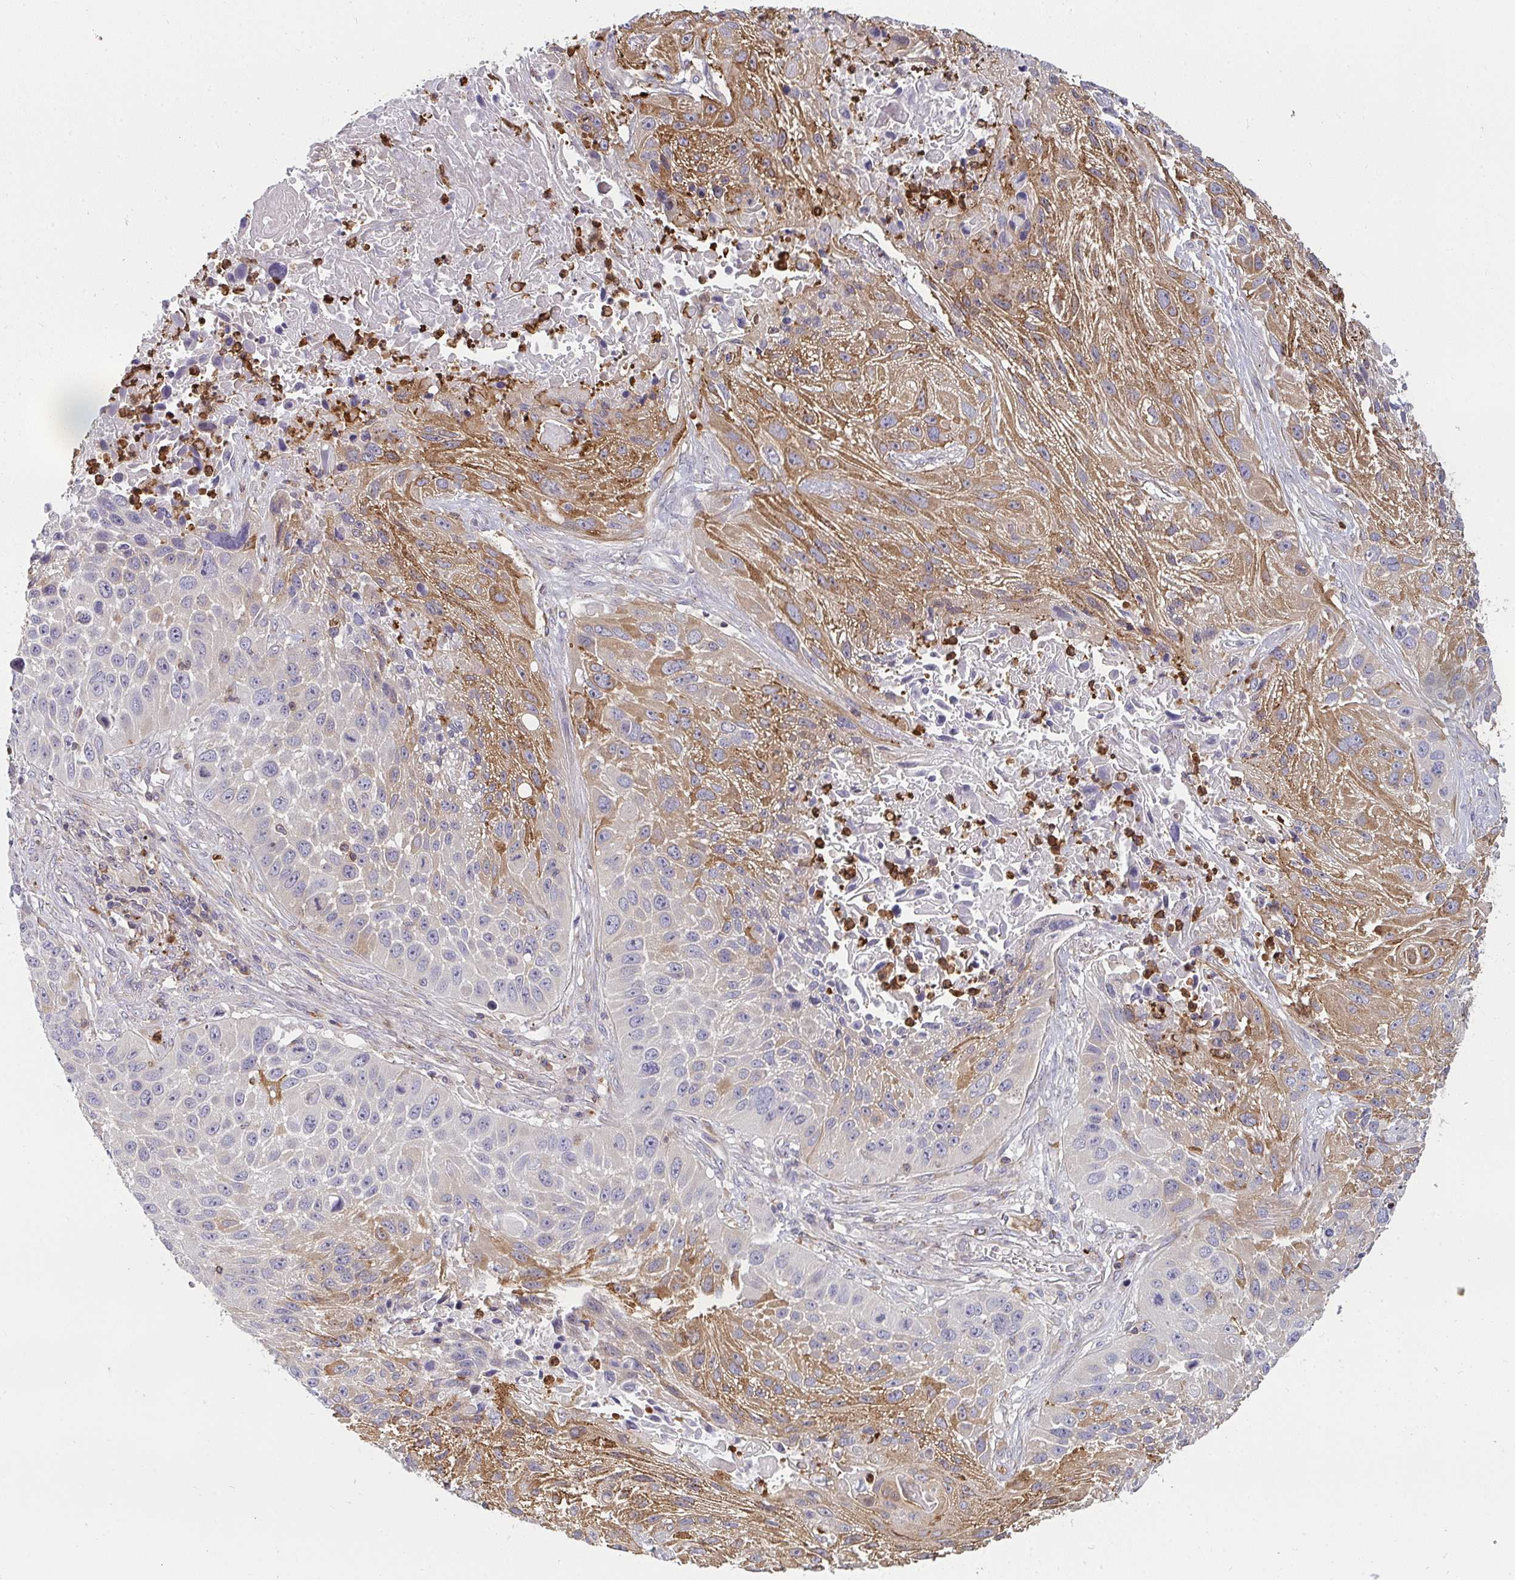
{"staining": {"intensity": "moderate", "quantity": "25%-75%", "location": "cytoplasmic/membranous"}, "tissue": "lung cancer", "cell_type": "Tumor cells", "image_type": "cancer", "snomed": [{"axis": "morphology", "description": "Normal morphology"}, {"axis": "morphology", "description": "Squamous cell carcinoma, NOS"}, {"axis": "topography", "description": "Lymph node"}, {"axis": "topography", "description": "Lung"}], "caption": "Lung cancer stained with a brown dye reveals moderate cytoplasmic/membranous positive staining in about 25%-75% of tumor cells.", "gene": "CSF3R", "patient": {"sex": "male", "age": 67}}